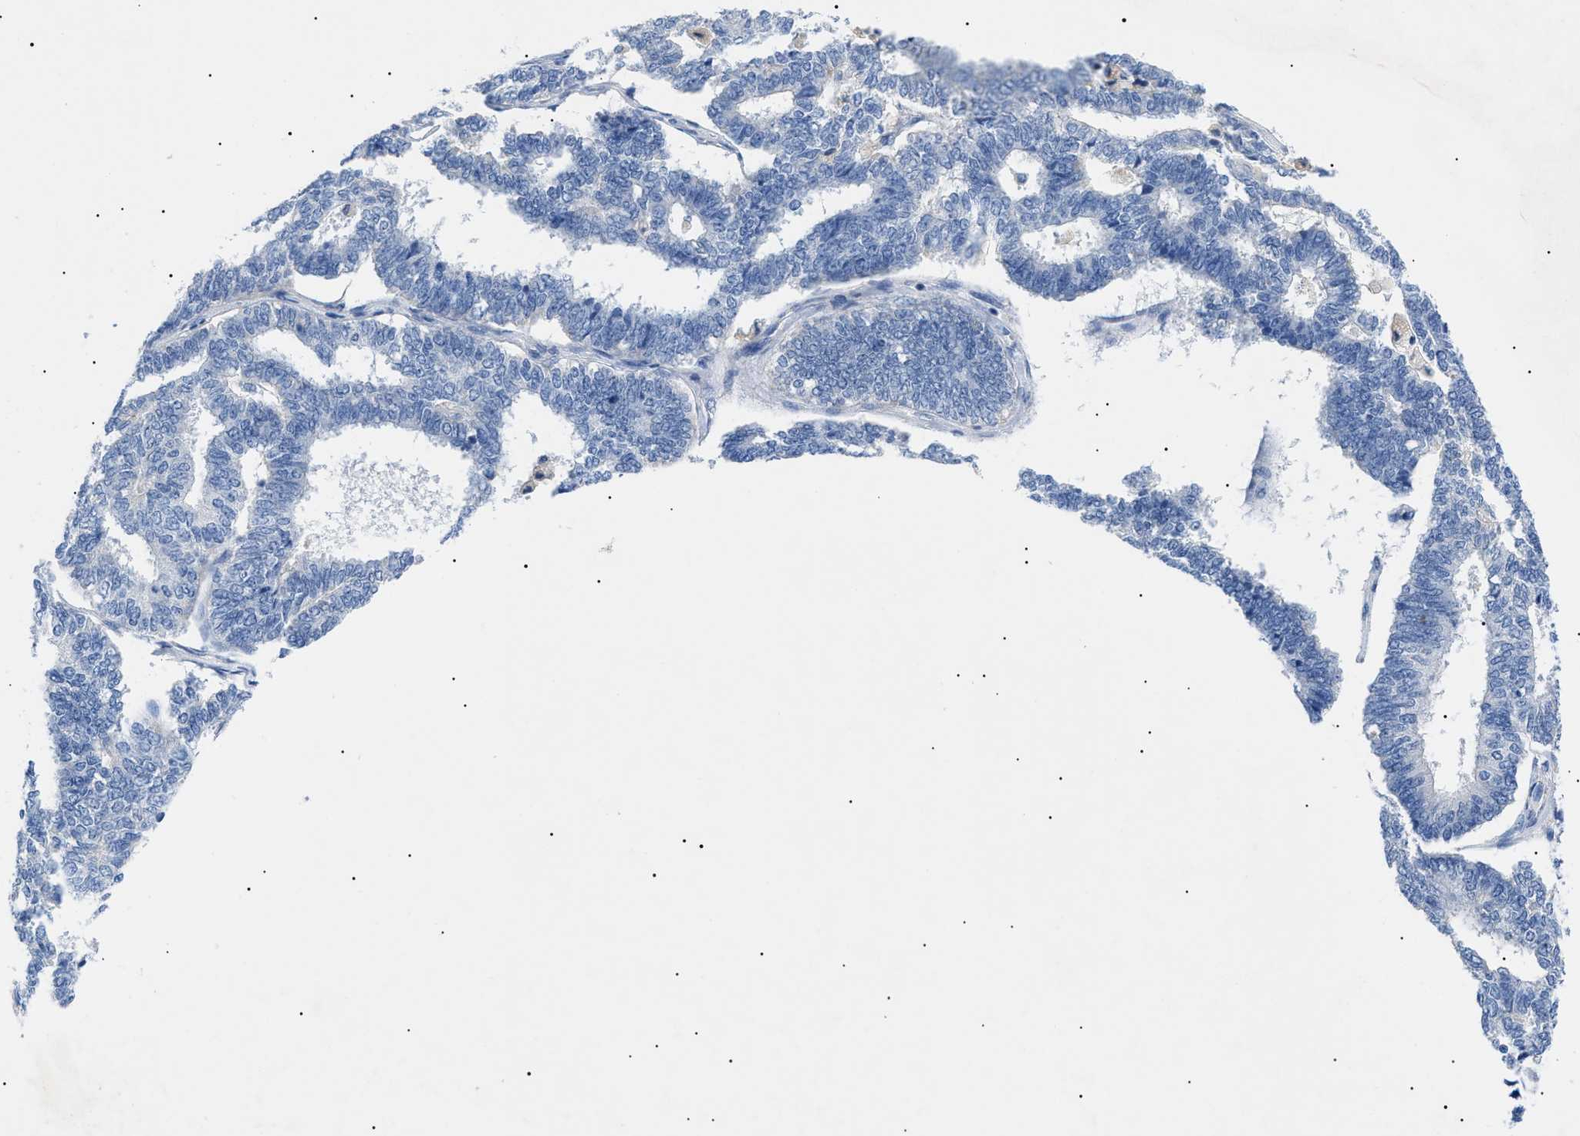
{"staining": {"intensity": "negative", "quantity": "none", "location": "none"}, "tissue": "endometrial cancer", "cell_type": "Tumor cells", "image_type": "cancer", "snomed": [{"axis": "morphology", "description": "Adenocarcinoma, NOS"}, {"axis": "topography", "description": "Endometrium"}], "caption": "Tumor cells show no significant protein positivity in endometrial cancer (adenocarcinoma). (DAB IHC visualized using brightfield microscopy, high magnification).", "gene": "ACKR1", "patient": {"sex": "female", "age": 70}}